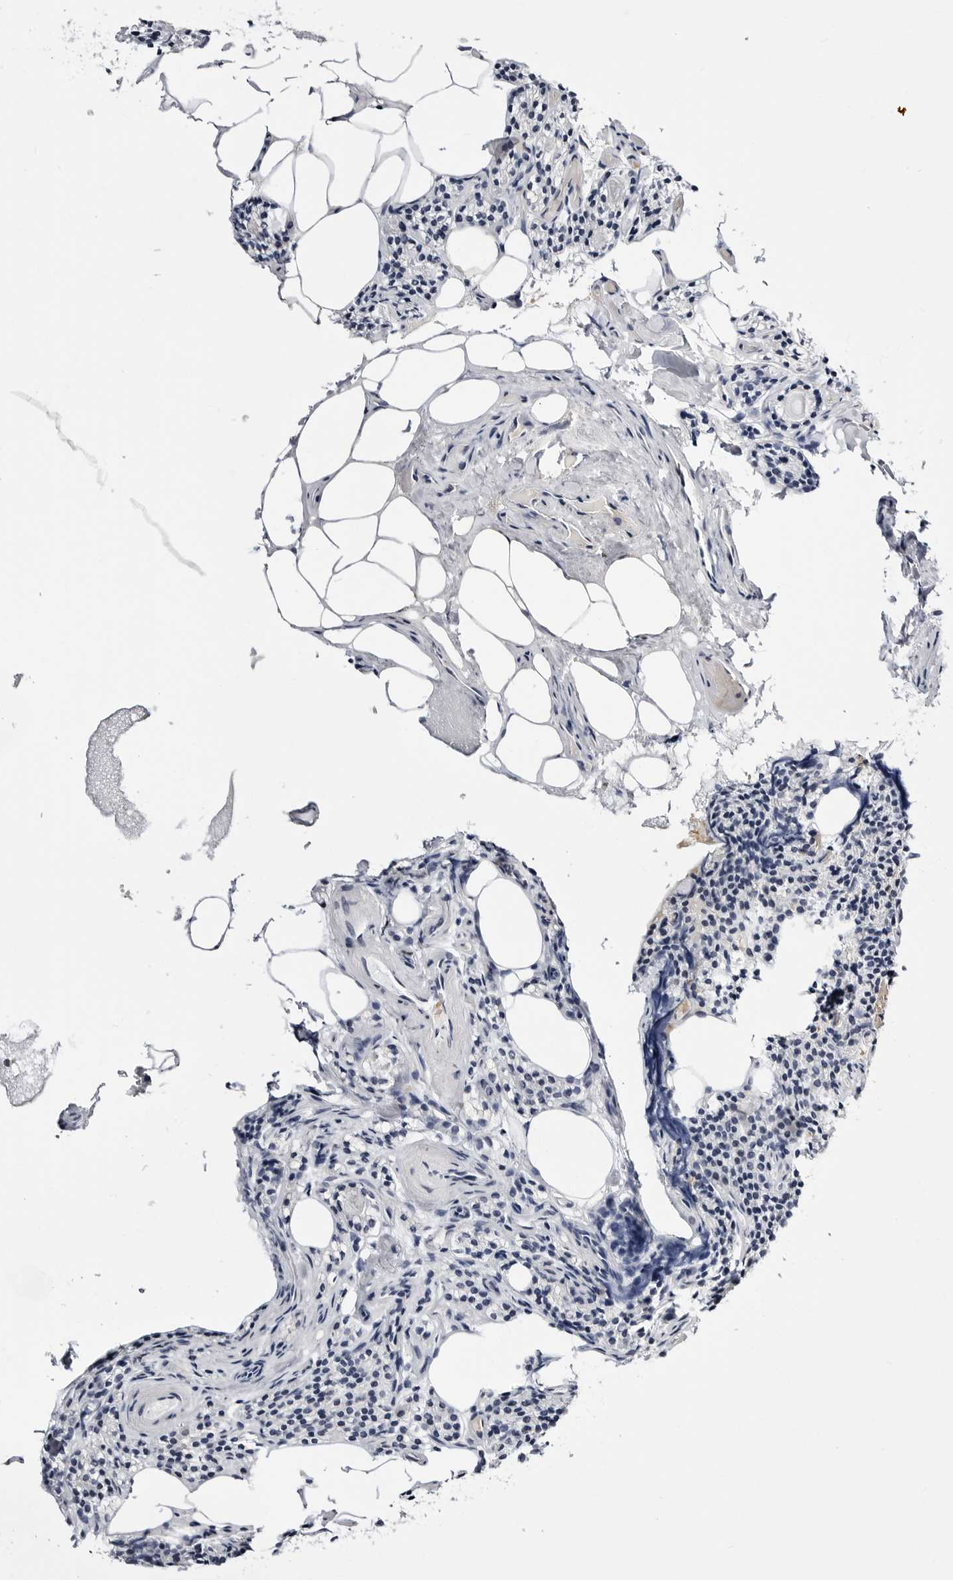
{"staining": {"intensity": "weak", "quantity": "<25%", "location": "nuclear"}, "tissue": "parathyroid gland", "cell_type": "Glandular cells", "image_type": "normal", "snomed": [{"axis": "morphology", "description": "Normal tissue, NOS"}, {"axis": "topography", "description": "Parathyroid gland"}], "caption": "Immunohistochemistry photomicrograph of normal parathyroid gland: parathyroid gland stained with DAB displays no significant protein staining in glandular cells.", "gene": "VEZF1", "patient": {"sex": "female", "age": 71}}